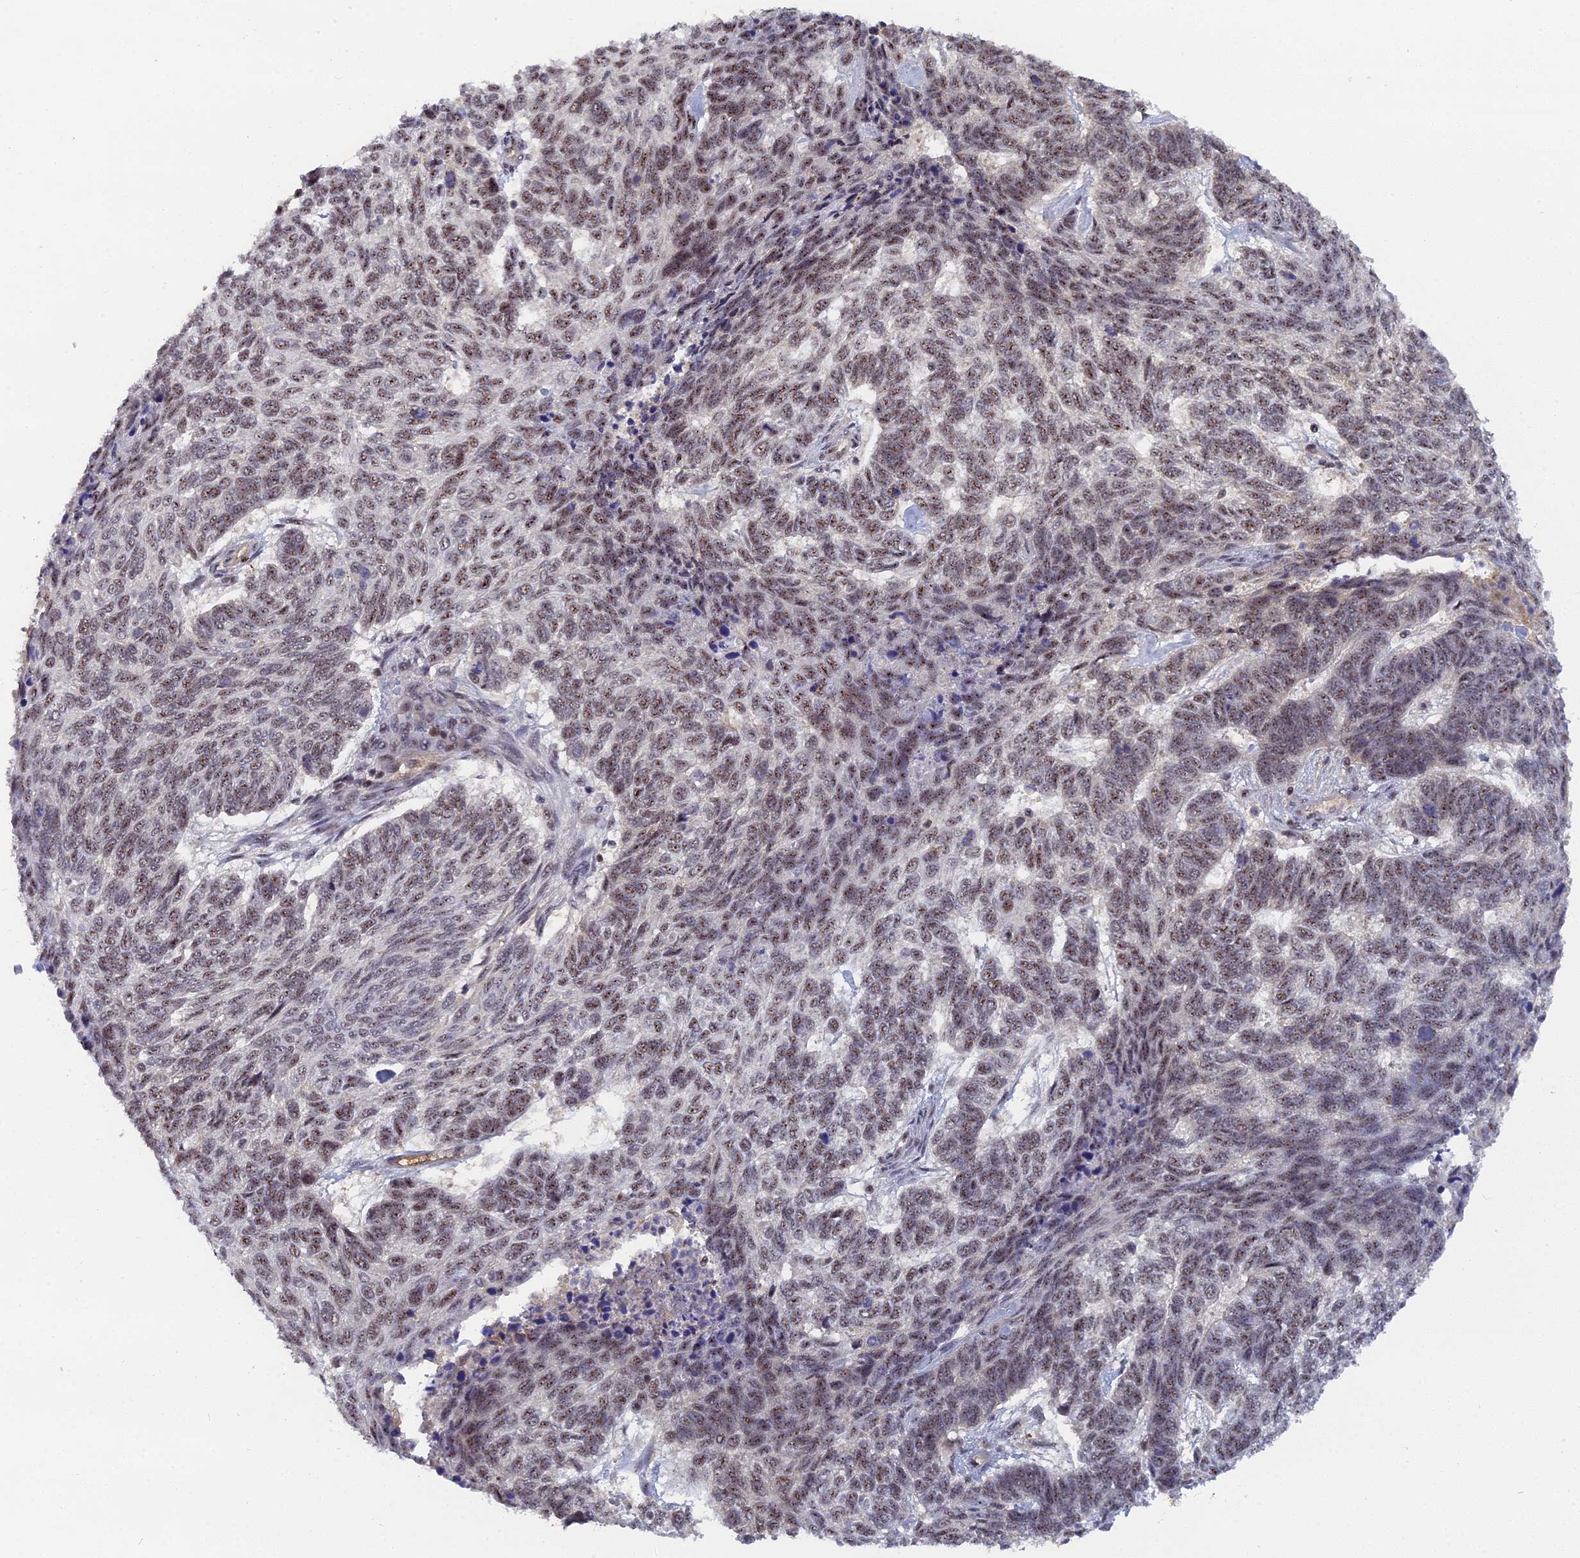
{"staining": {"intensity": "moderate", "quantity": "25%-75%", "location": "nuclear"}, "tissue": "skin cancer", "cell_type": "Tumor cells", "image_type": "cancer", "snomed": [{"axis": "morphology", "description": "Basal cell carcinoma"}, {"axis": "topography", "description": "Skin"}], "caption": "Immunohistochemistry (IHC) of skin cancer displays medium levels of moderate nuclear positivity in approximately 25%-75% of tumor cells.", "gene": "TAB1", "patient": {"sex": "female", "age": 65}}